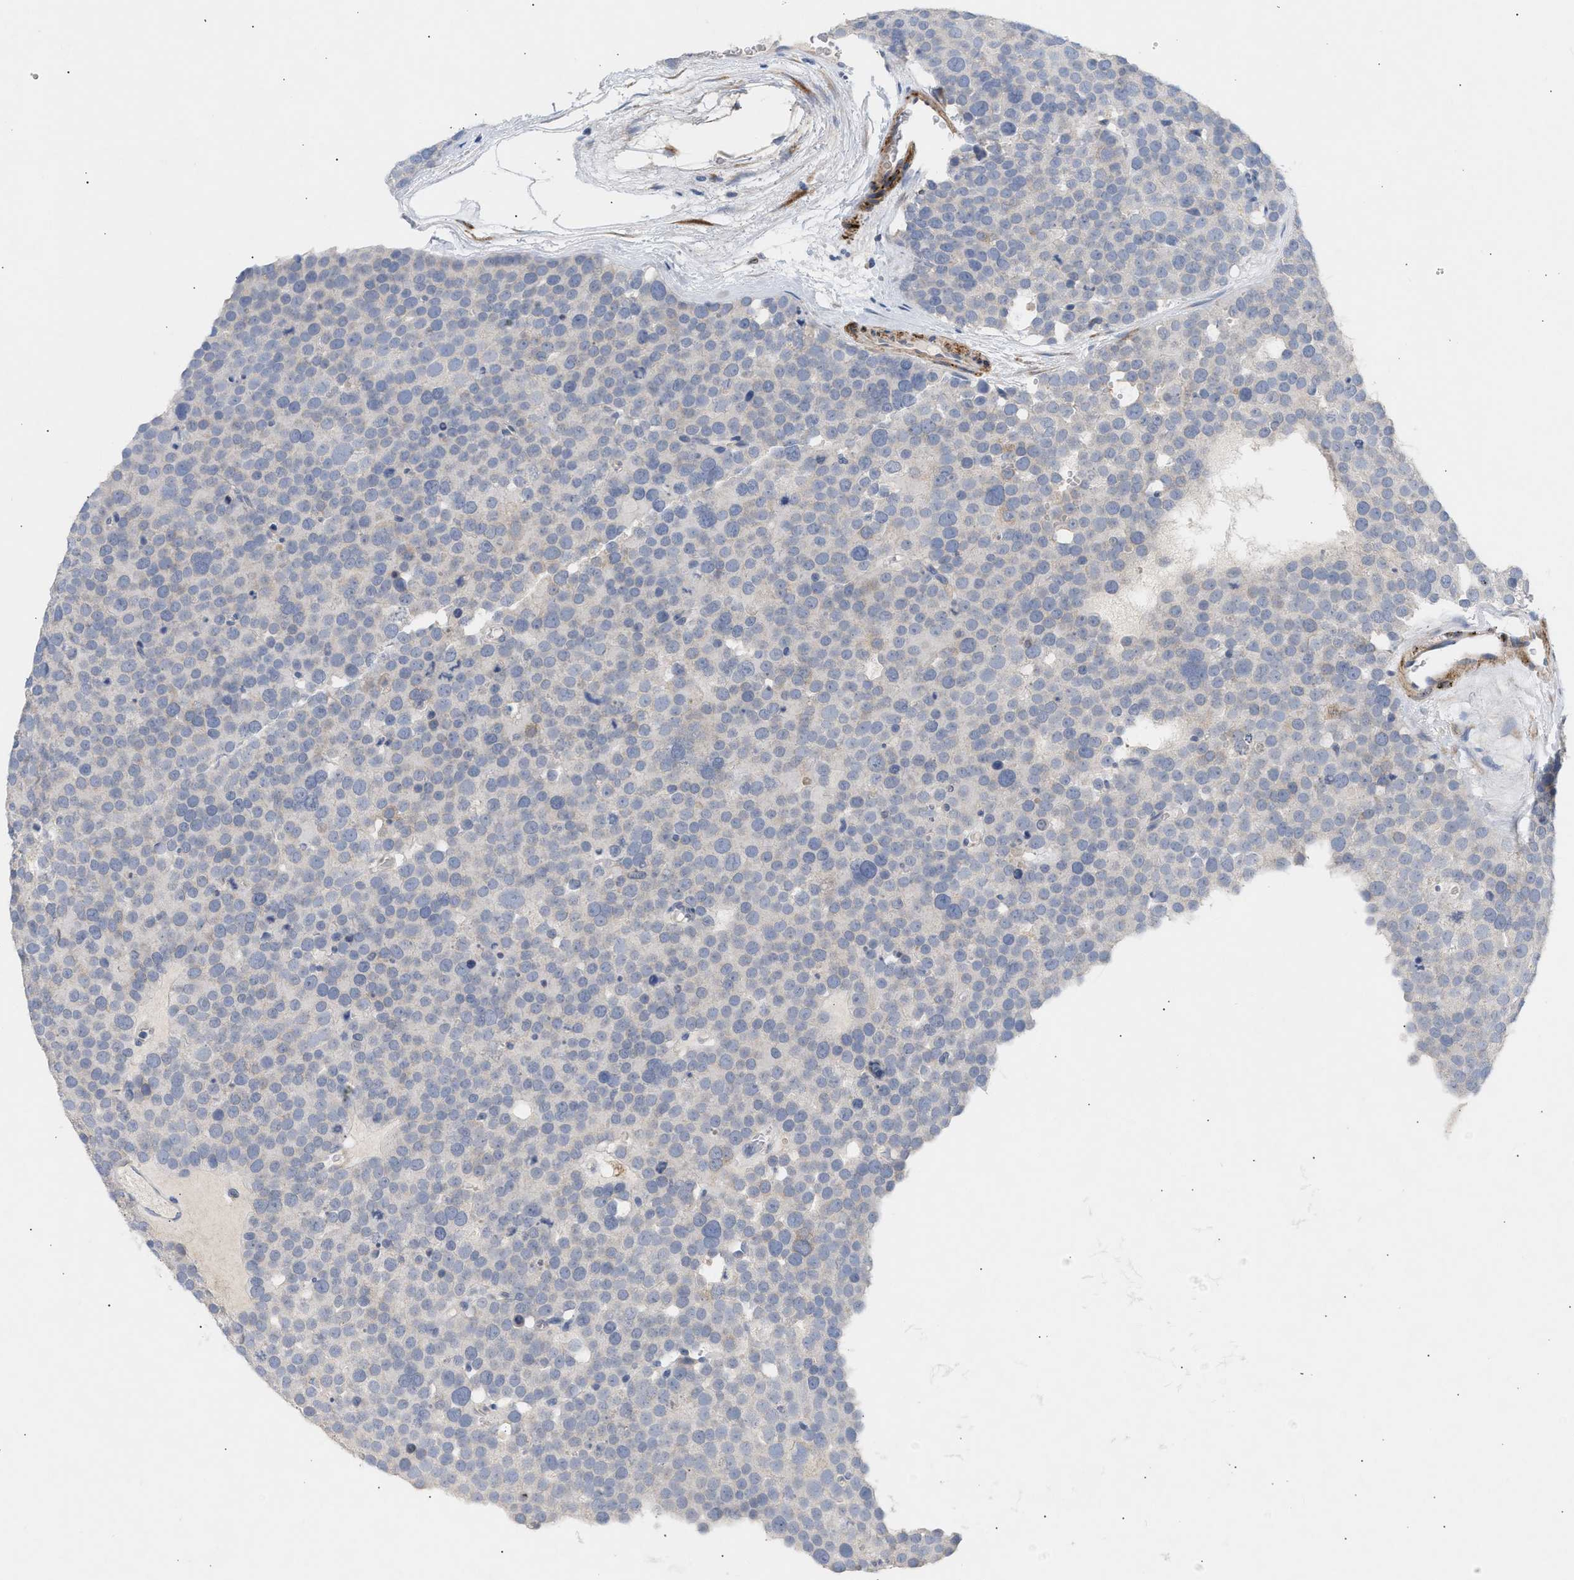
{"staining": {"intensity": "negative", "quantity": "none", "location": "none"}, "tissue": "testis cancer", "cell_type": "Tumor cells", "image_type": "cancer", "snomed": [{"axis": "morphology", "description": "Seminoma, NOS"}, {"axis": "topography", "description": "Testis"}], "caption": "Tumor cells show no significant staining in testis seminoma. (DAB (3,3'-diaminobenzidine) immunohistochemistry (IHC) with hematoxylin counter stain).", "gene": "SELENOM", "patient": {"sex": "male", "age": 71}}